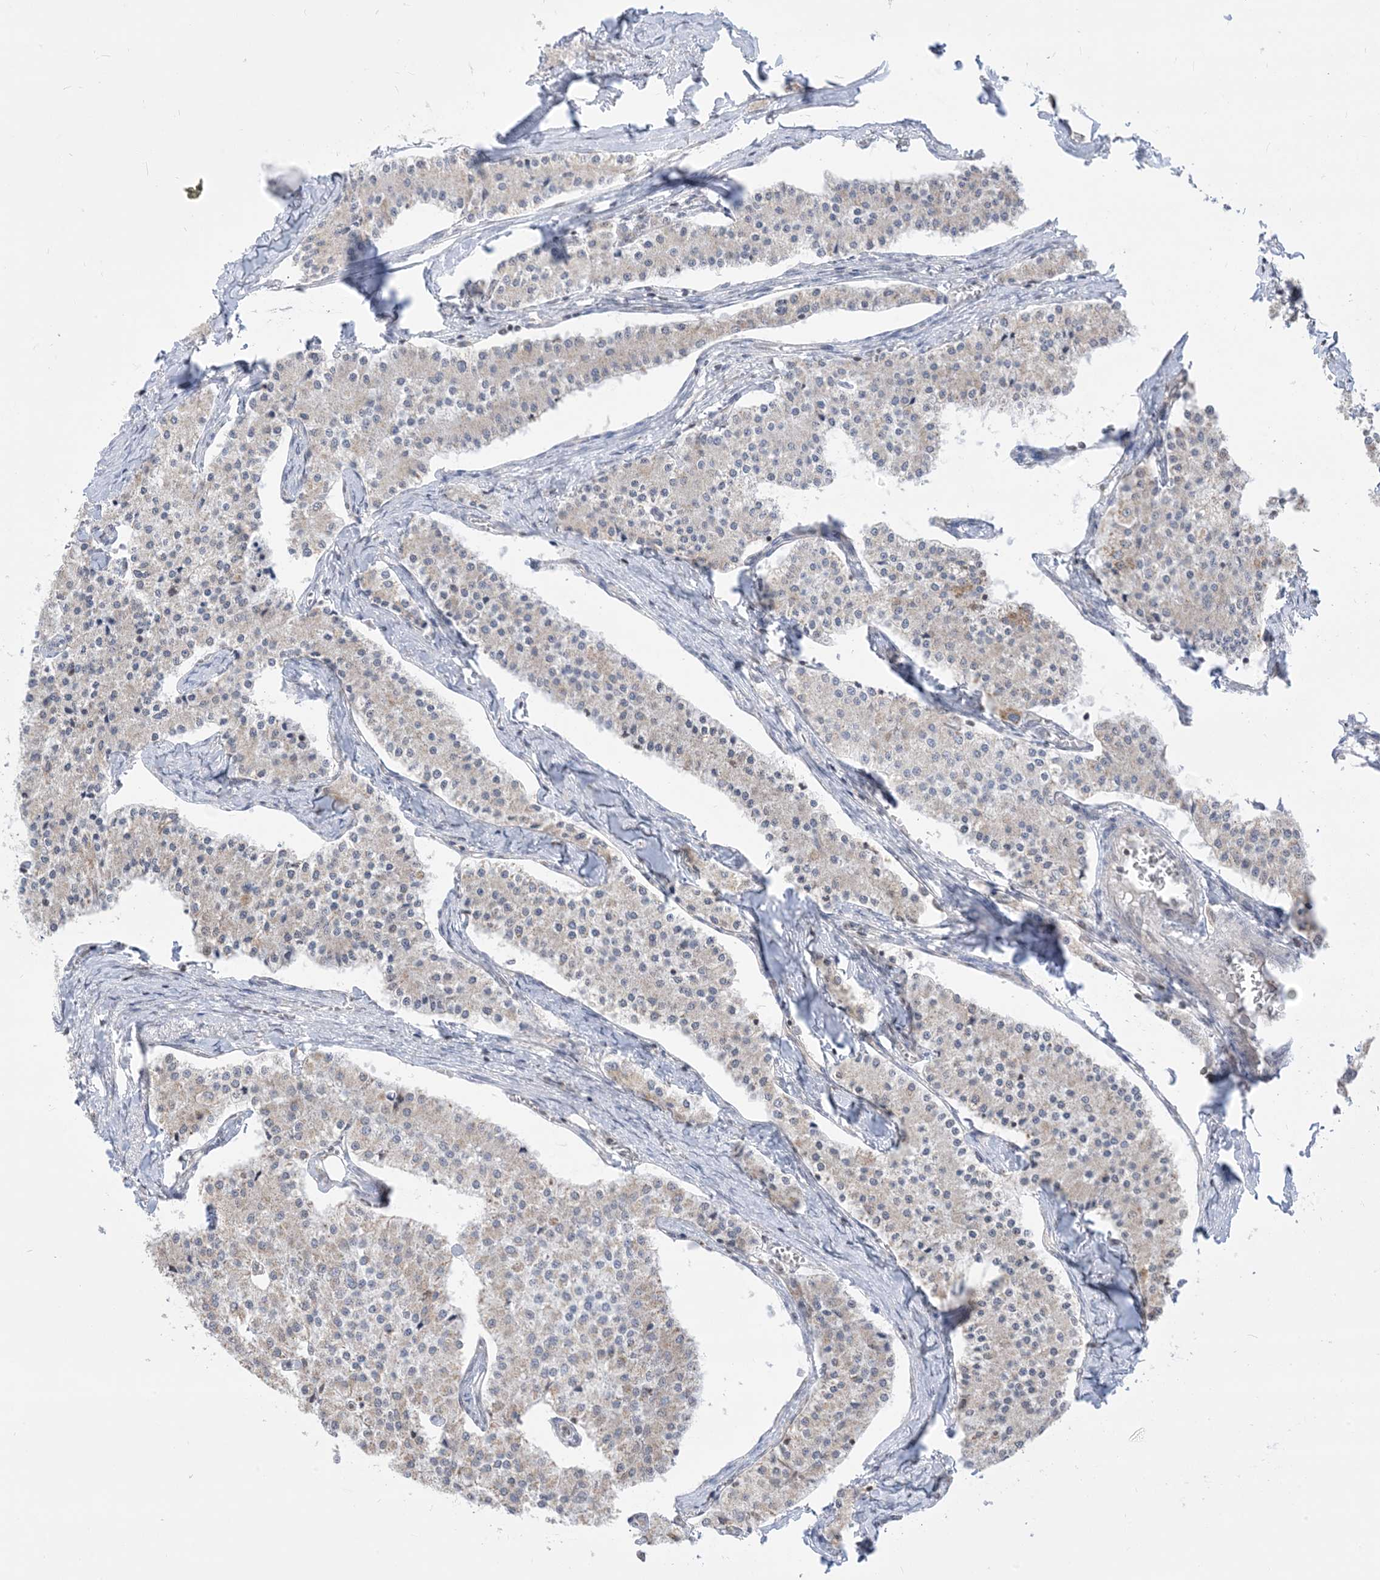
{"staining": {"intensity": "negative", "quantity": "none", "location": "none"}, "tissue": "carcinoid", "cell_type": "Tumor cells", "image_type": "cancer", "snomed": [{"axis": "morphology", "description": "Carcinoid, malignant, NOS"}, {"axis": "topography", "description": "Colon"}], "caption": "Tumor cells are negative for protein expression in human malignant carcinoid.", "gene": "CASP4", "patient": {"sex": "female", "age": 52}}